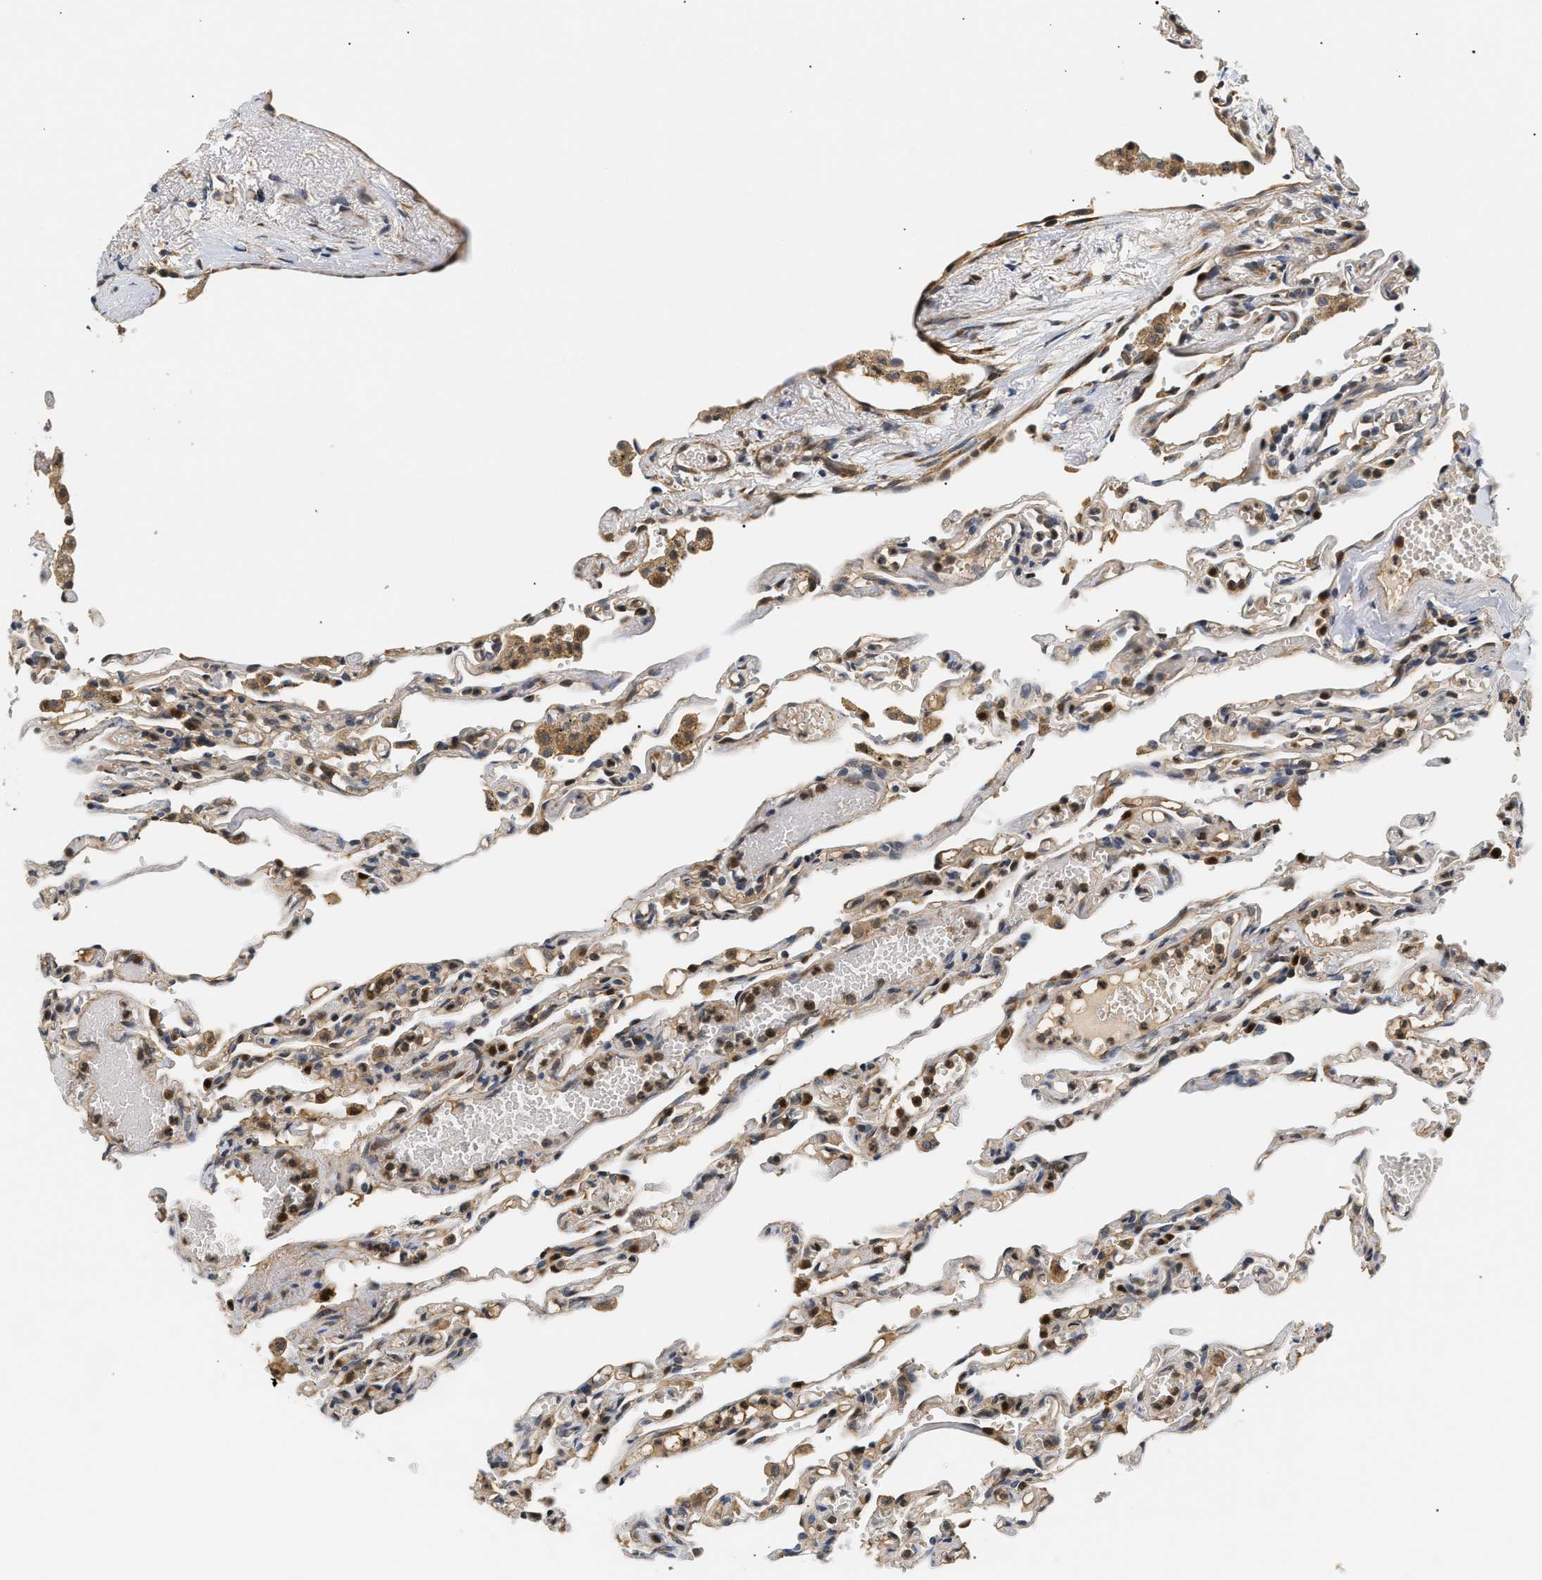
{"staining": {"intensity": "moderate", "quantity": ">75%", "location": "cytoplasmic/membranous"}, "tissue": "lung", "cell_type": "Alveolar cells", "image_type": "normal", "snomed": [{"axis": "morphology", "description": "Normal tissue, NOS"}, {"axis": "topography", "description": "Lung"}], "caption": "Immunohistochemical staining of normal lung reveals >75% levels of moderate cytoplasmic/membranous protein positivity in approximately >75% of alveolar cells.", "gene": "TNIP2", "patient": {"sex": "male", "age": 21}}